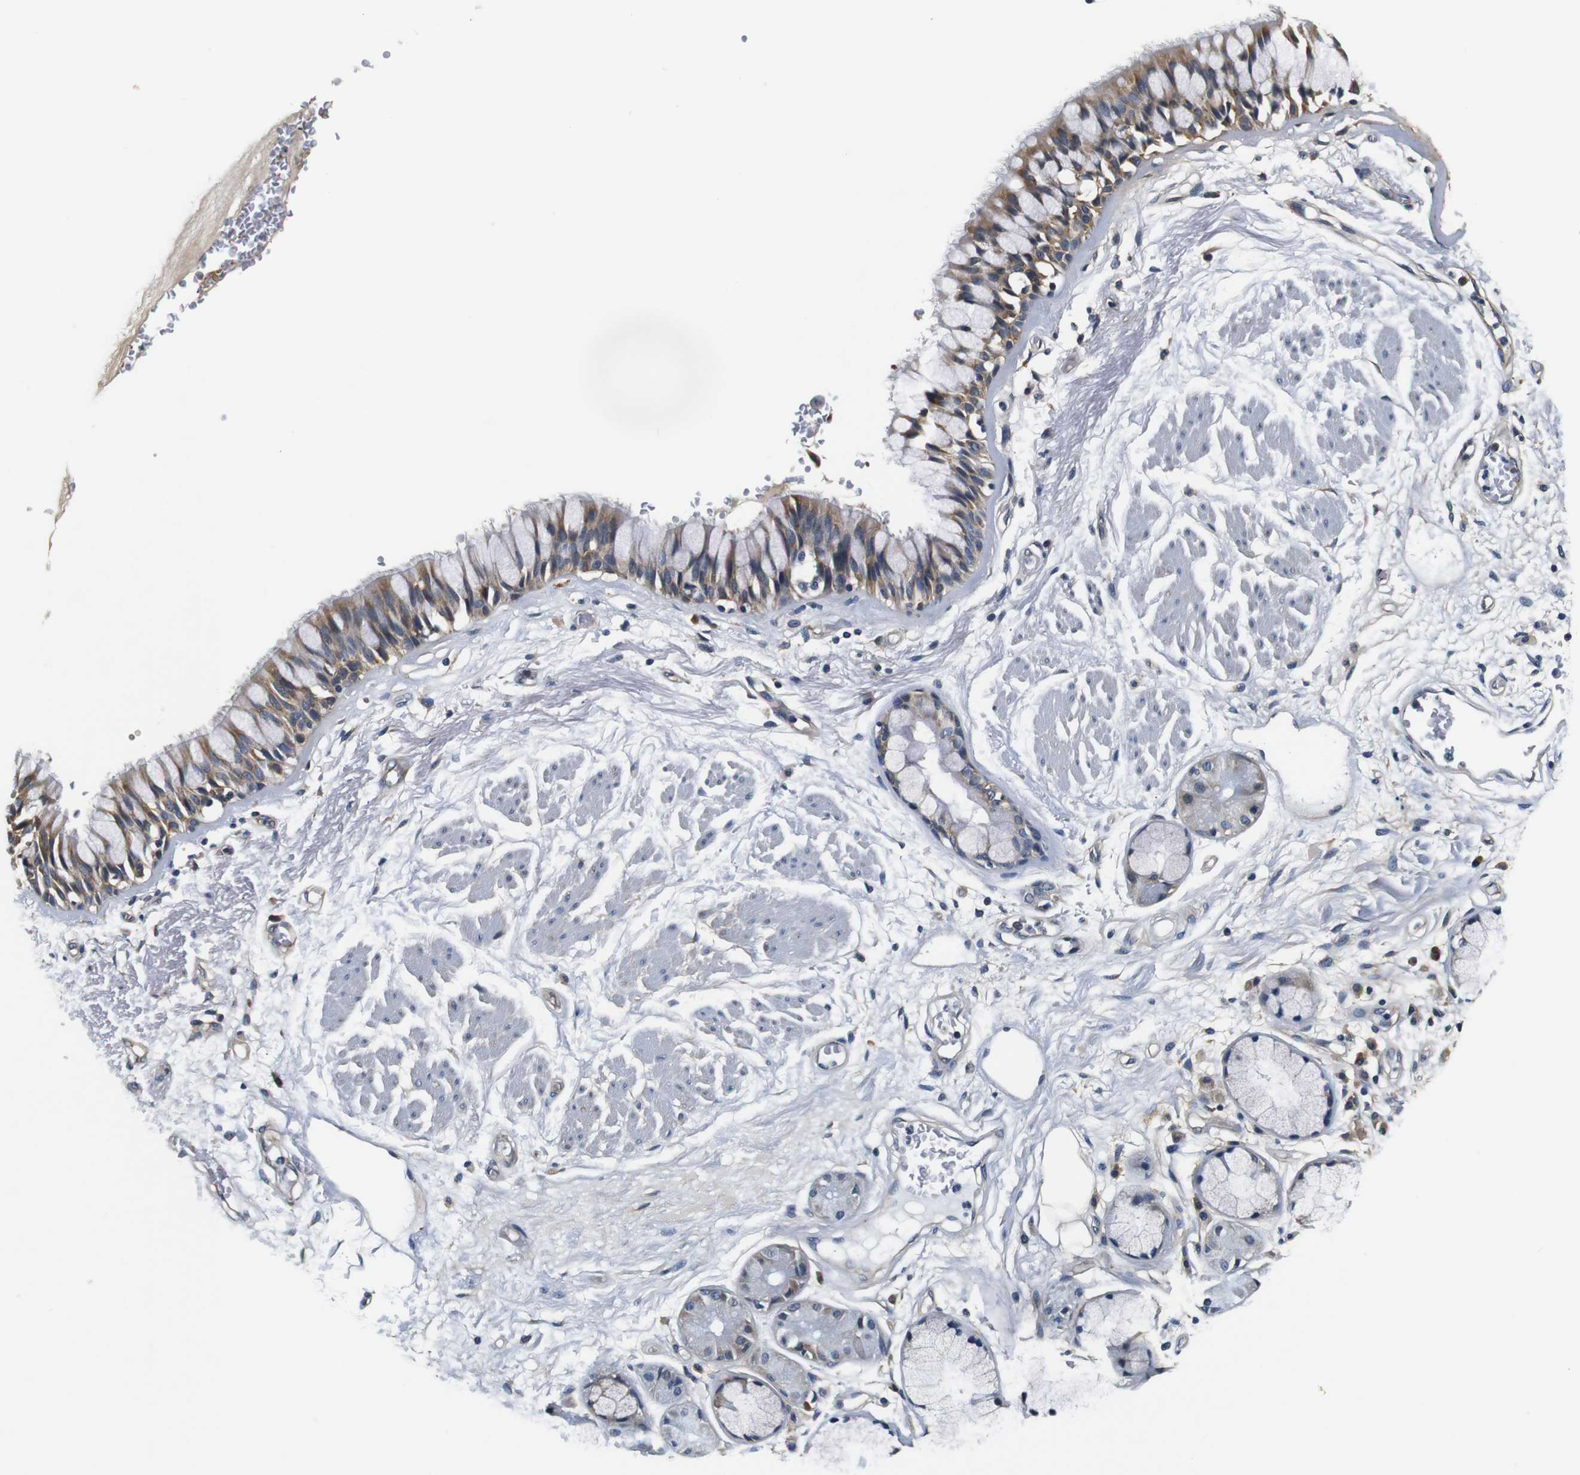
{"staining": {"intensity": "moderate", "quantity": "25%-75%", "location": "cytoplasmic/membranous"}, "tissue": "bronchus", "cell_type": "Respiratory epithelial cells", "image_type": "normal", "snomed": [{"axis": "morphology", "description": "Normal tissue, NOS"}, {"axis": "topography", "description": "Bronchus"}], "caption": "Protein analysis of normal bronchus demonstrates moderate cytoplasmic/membranous expression in approximately 25%-75% of respiratory epithelial cells.", "gene": "COL1A1", "patient": {"sex": "male", "age": 66}}